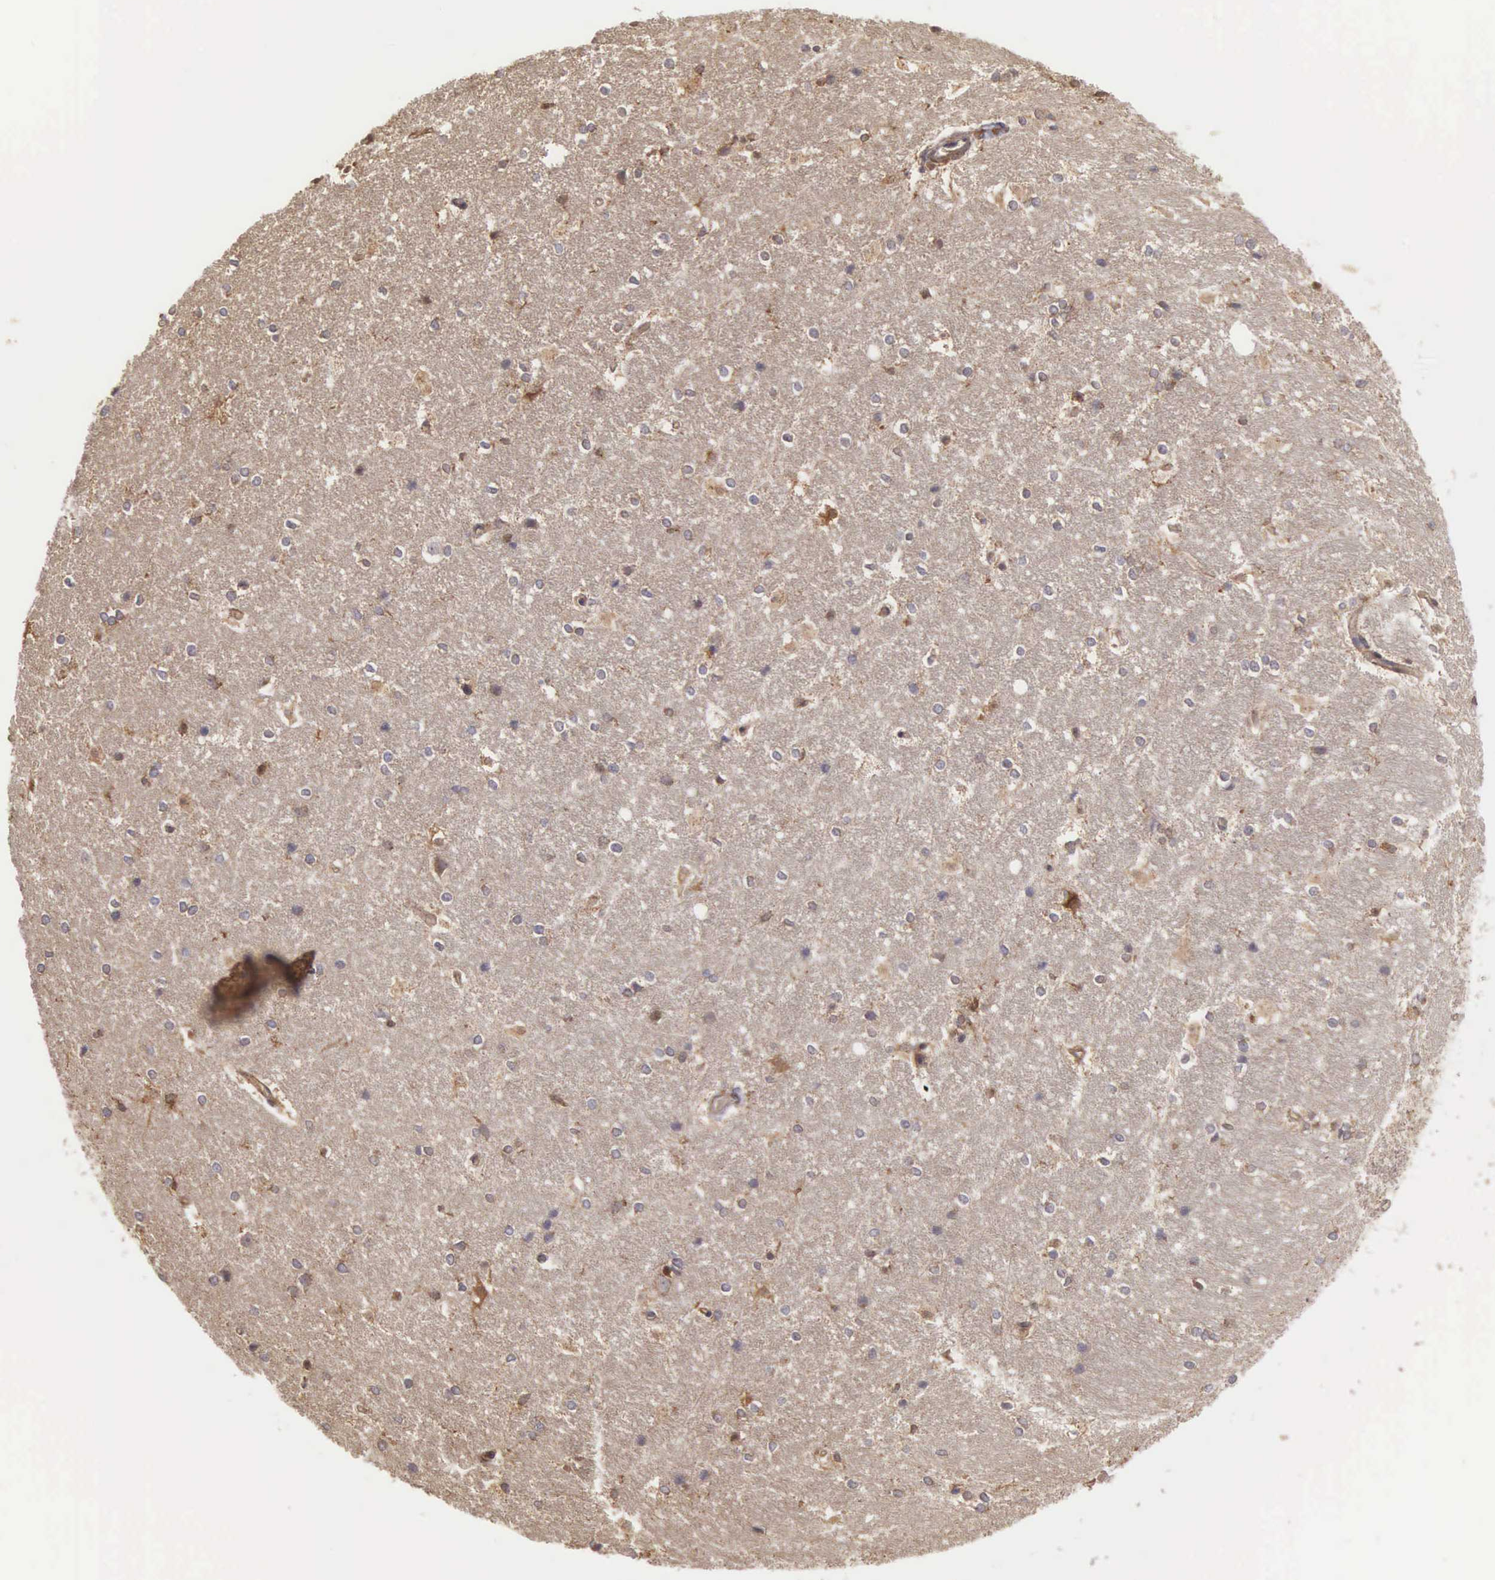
{"staining": {"intensity": "moderate", "quantity": "25%-75%", "location": "cytoplasmic/membranous"}, "tissue": "hippocampus", "cell_type": "Glial cells", "image_type": "normal", "snomed": [{"axis": "morphology", "description": "Normal tissue, NOS"}, {"axis": "topography", "description": "Hippocampus"}], "caption": "Protein staining of normal hippocampus reveals moderate cytoplasmic/membranous positivity in about 25%-75% of glial cells.", "gene": "DHRS1", "patient": {"sex": "female", "age": 19}}